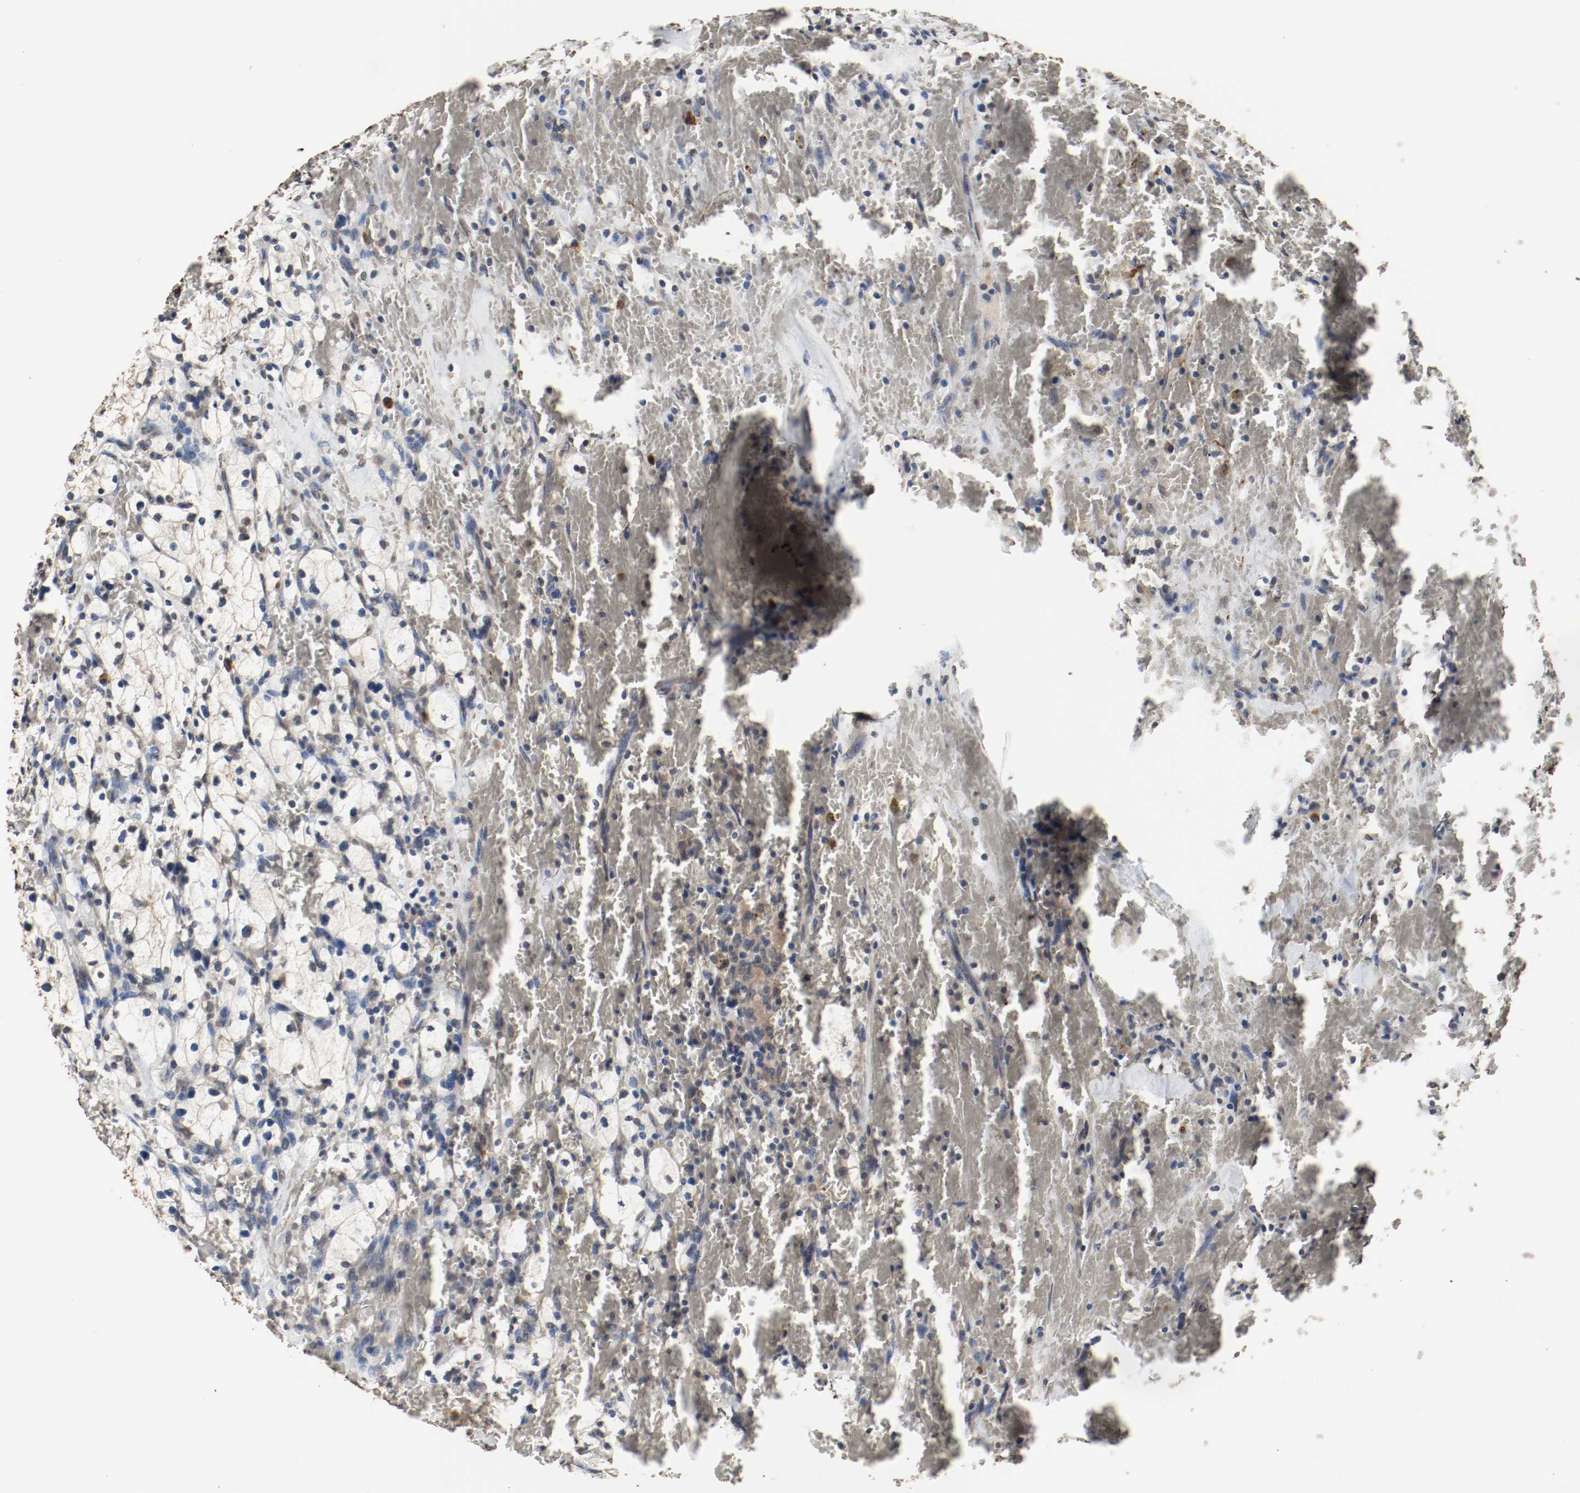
{"staining": {"intensity": "weak", "quantity": "<25%", "location": "nuclear"}, "tissue": "renal cancer", "cell_type": "Tumor cells", "image_type": "cancer", "snomed": [{"axis": "morphology", "description": "Adenocarcinoma, NOS"}, {"axis": "topography", "description": "Kidney"}], "caption": "Tumor cells are negative for brown protein staining in adenocarcinoma (renal). (DAB immunohistochemistry (IHC) visualized using brightfield microscopy, high magnification).", "gene": "RTN4", "patient": {"sex": "female", "age": 83}}